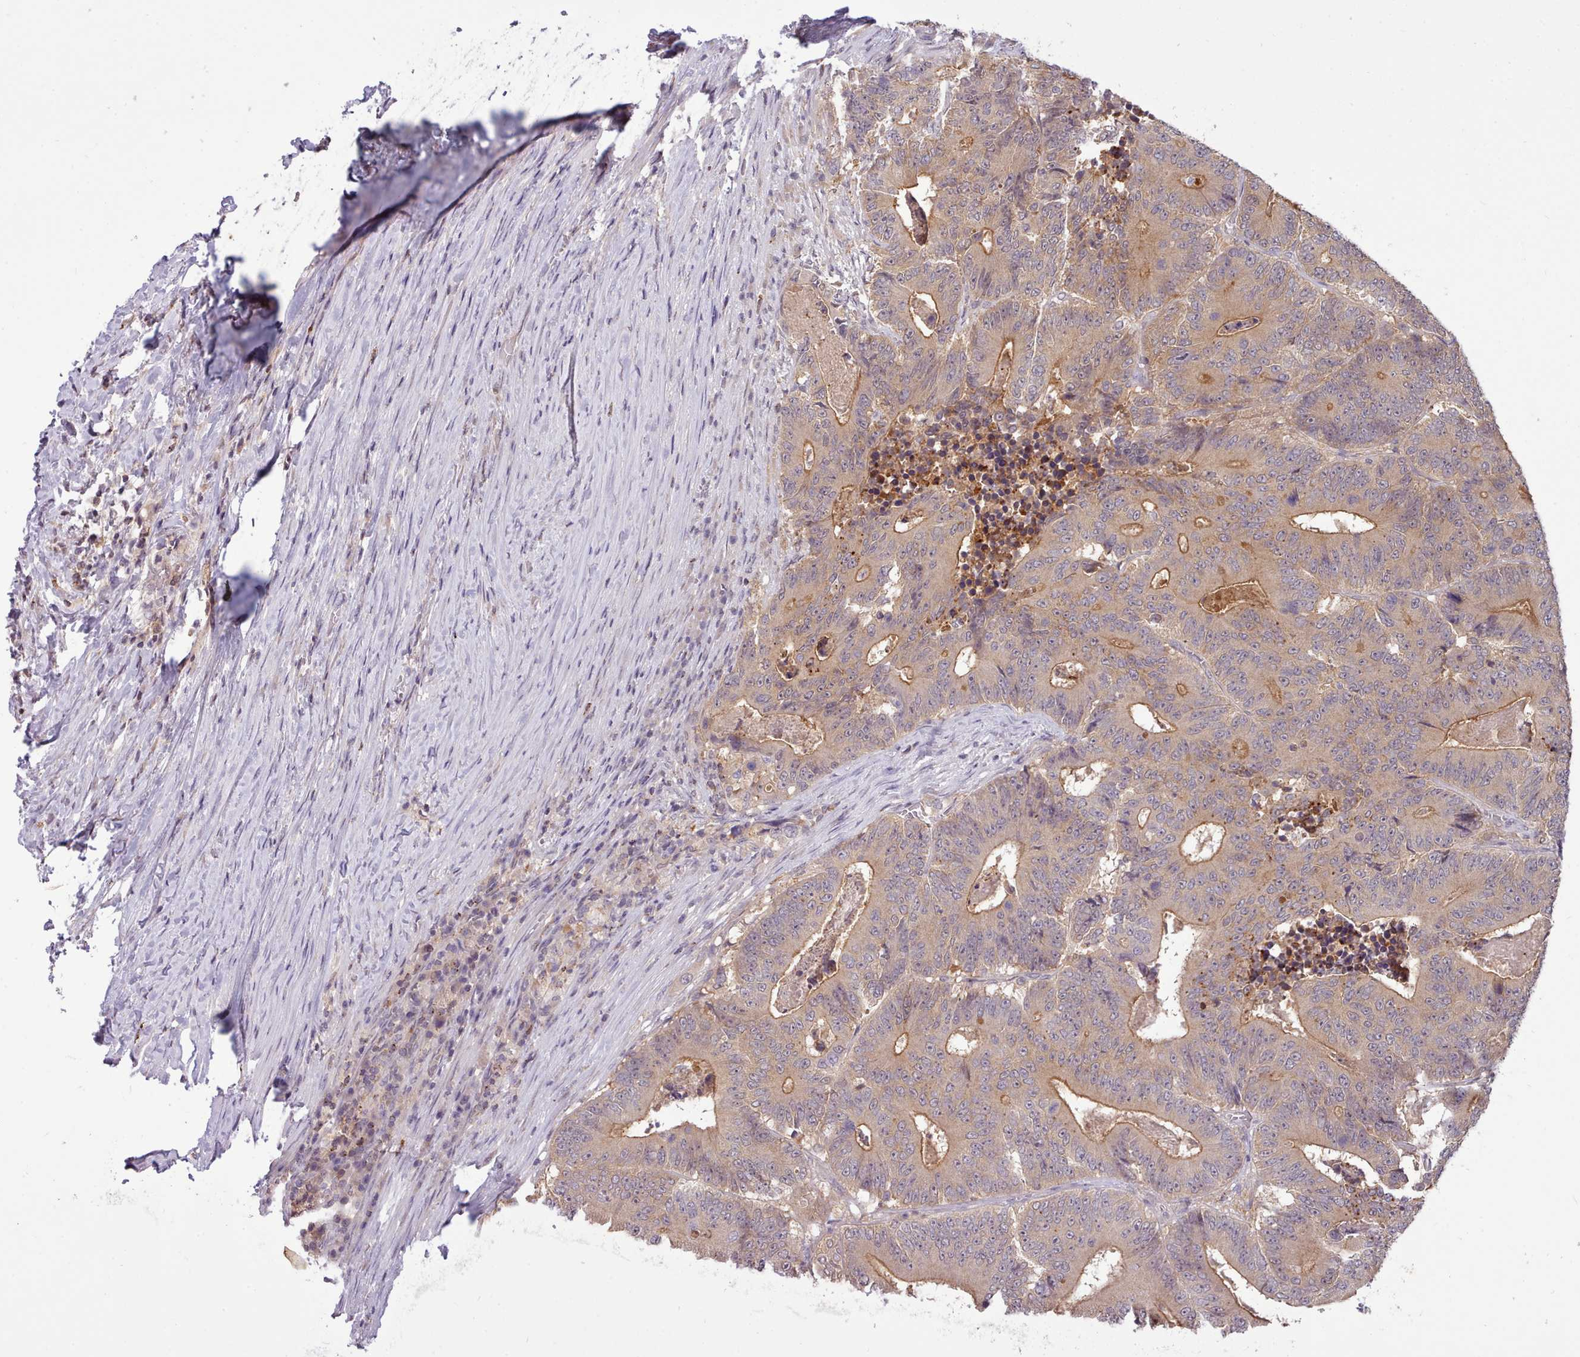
{"staining": {"intensity": "moderate", "quantity": ">75%", "location": "cytoplasmic/membranous"}, "tissue": "colorectal cancer", "cell_type": "Tumor cells", "image_type": "cancer", "snomed": [{"axis": "morphology", "description": "Adenocarcinoma, NOS"}, {"axis": "topography", "description": "Colon"}], "caption": "Immunohistochemical staining of adenocarcinoma (colorectal) demonstrates moderate cytoplasmic/membranous protein positivity in about >75% of tumor cells.", "gene": "ARL17A", "patient": {"sex": "male", "age": 83}}